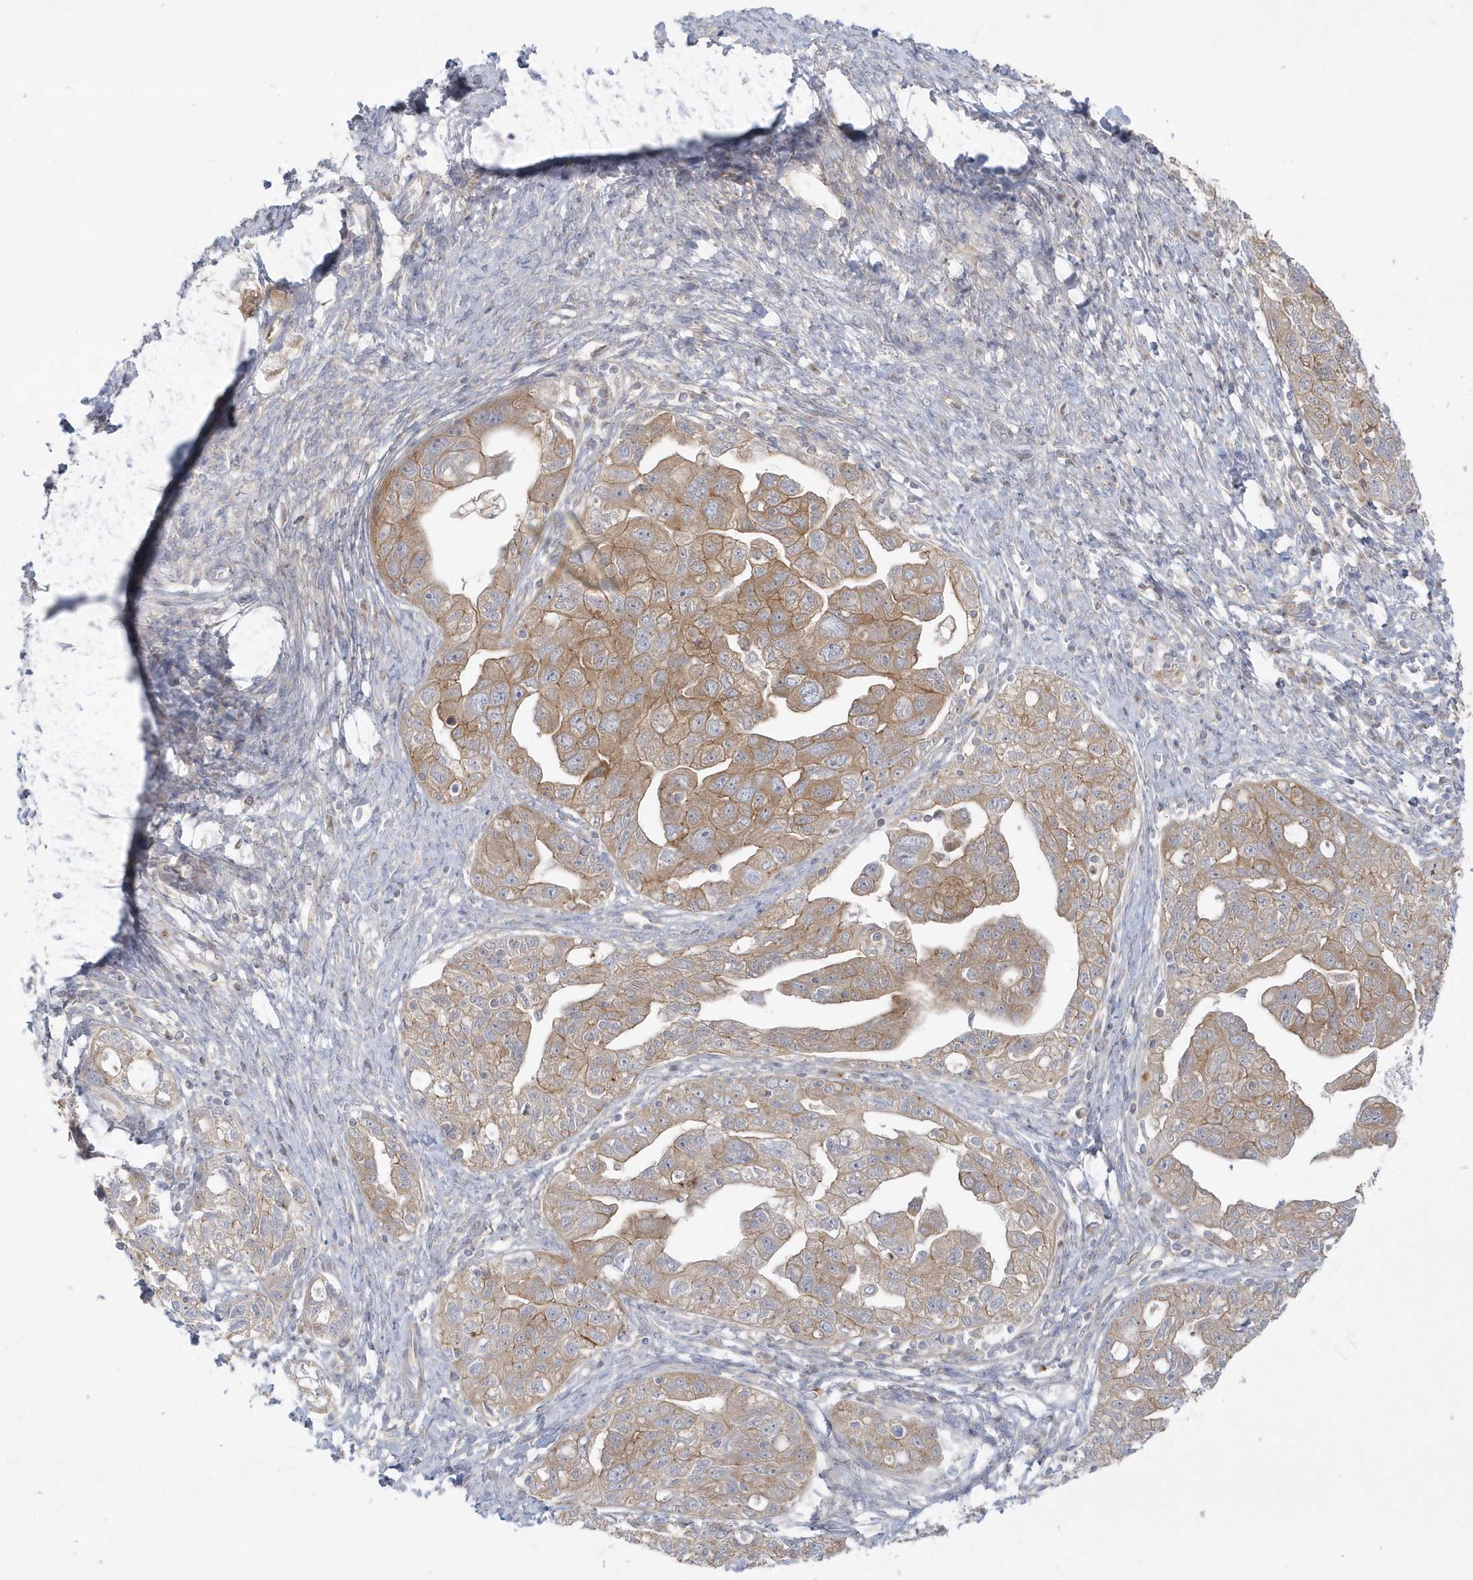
{"staining": {"intensity": "moderate", "quantity": ">75%", "location": "cytoplasmic/membranous"}, "tissue": "ovarian cancer", "cell_type": "Tumor cells", "image_type": "cancer", "snomed": [{"axis": "morphology", "description": "Carcinoma, NOS"}, {"axis": "morphology", "description": "Cystadenocarcinoma, serous, NOS"}, {"axis": "topography", "description": "Ovary"}], "caption": "Human ovarian cancer stained with a protein marker exhibits moderate staining in tumor cells.", "gene": "DNAJC18", "patient": {"sex": "female", "age": 69}}